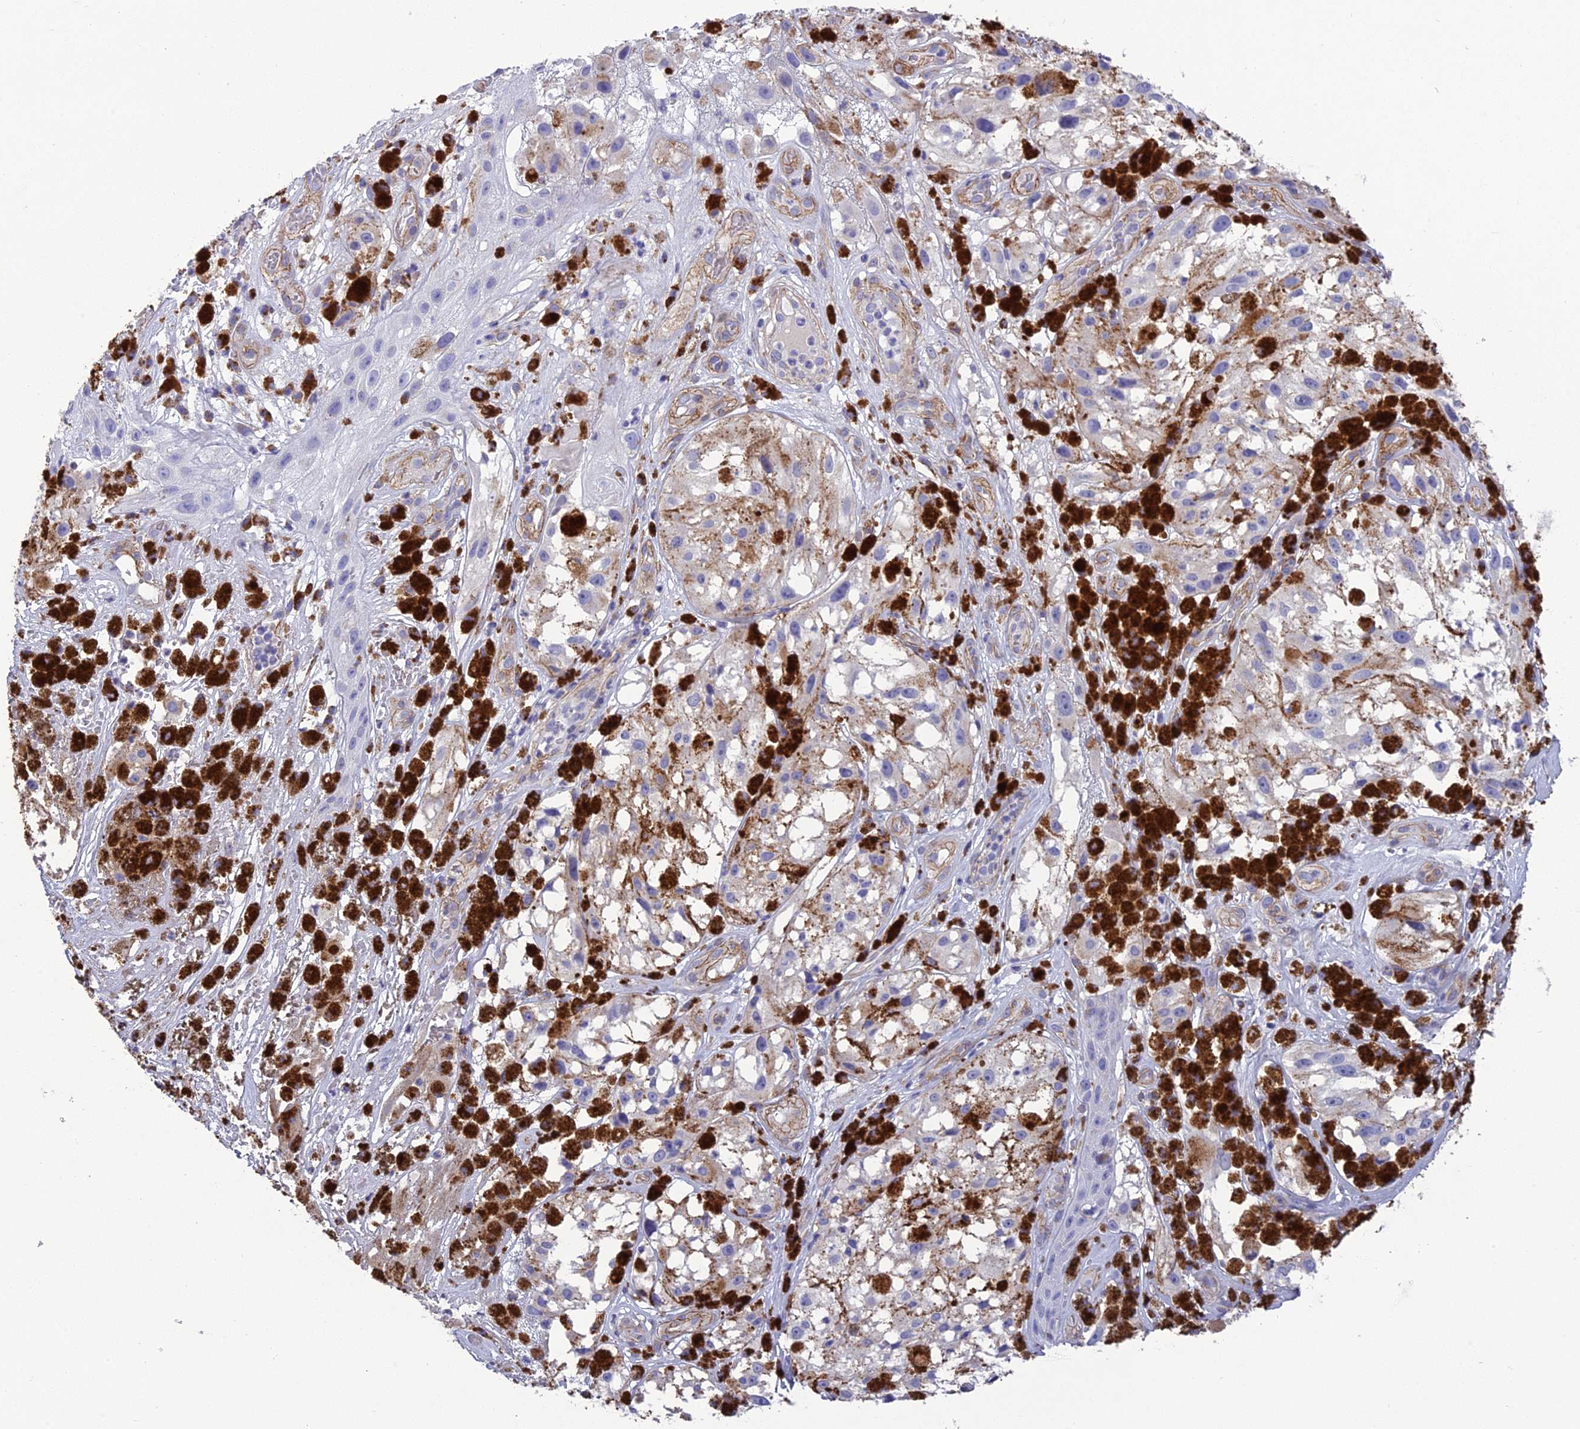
{"staining": {"intensity": "weak", "quantity": "<25%", "location": "cytoplasmic/membranous"}, "tissue": "melanoma", "cell_type": "Tumor cells", "image_type": "cancer", "snomed": [{"axis": "morphology", "description": "Malignant melanoma, NOS"}, {"axis": "topography", "description": "Skin"}], "caption": "This is a histopathology image of IHC staining of malignant melanoma, which shows no positivity in tumor cells.", "gene": "TNS1", "patient": {"sex": "male", "age": 88}}